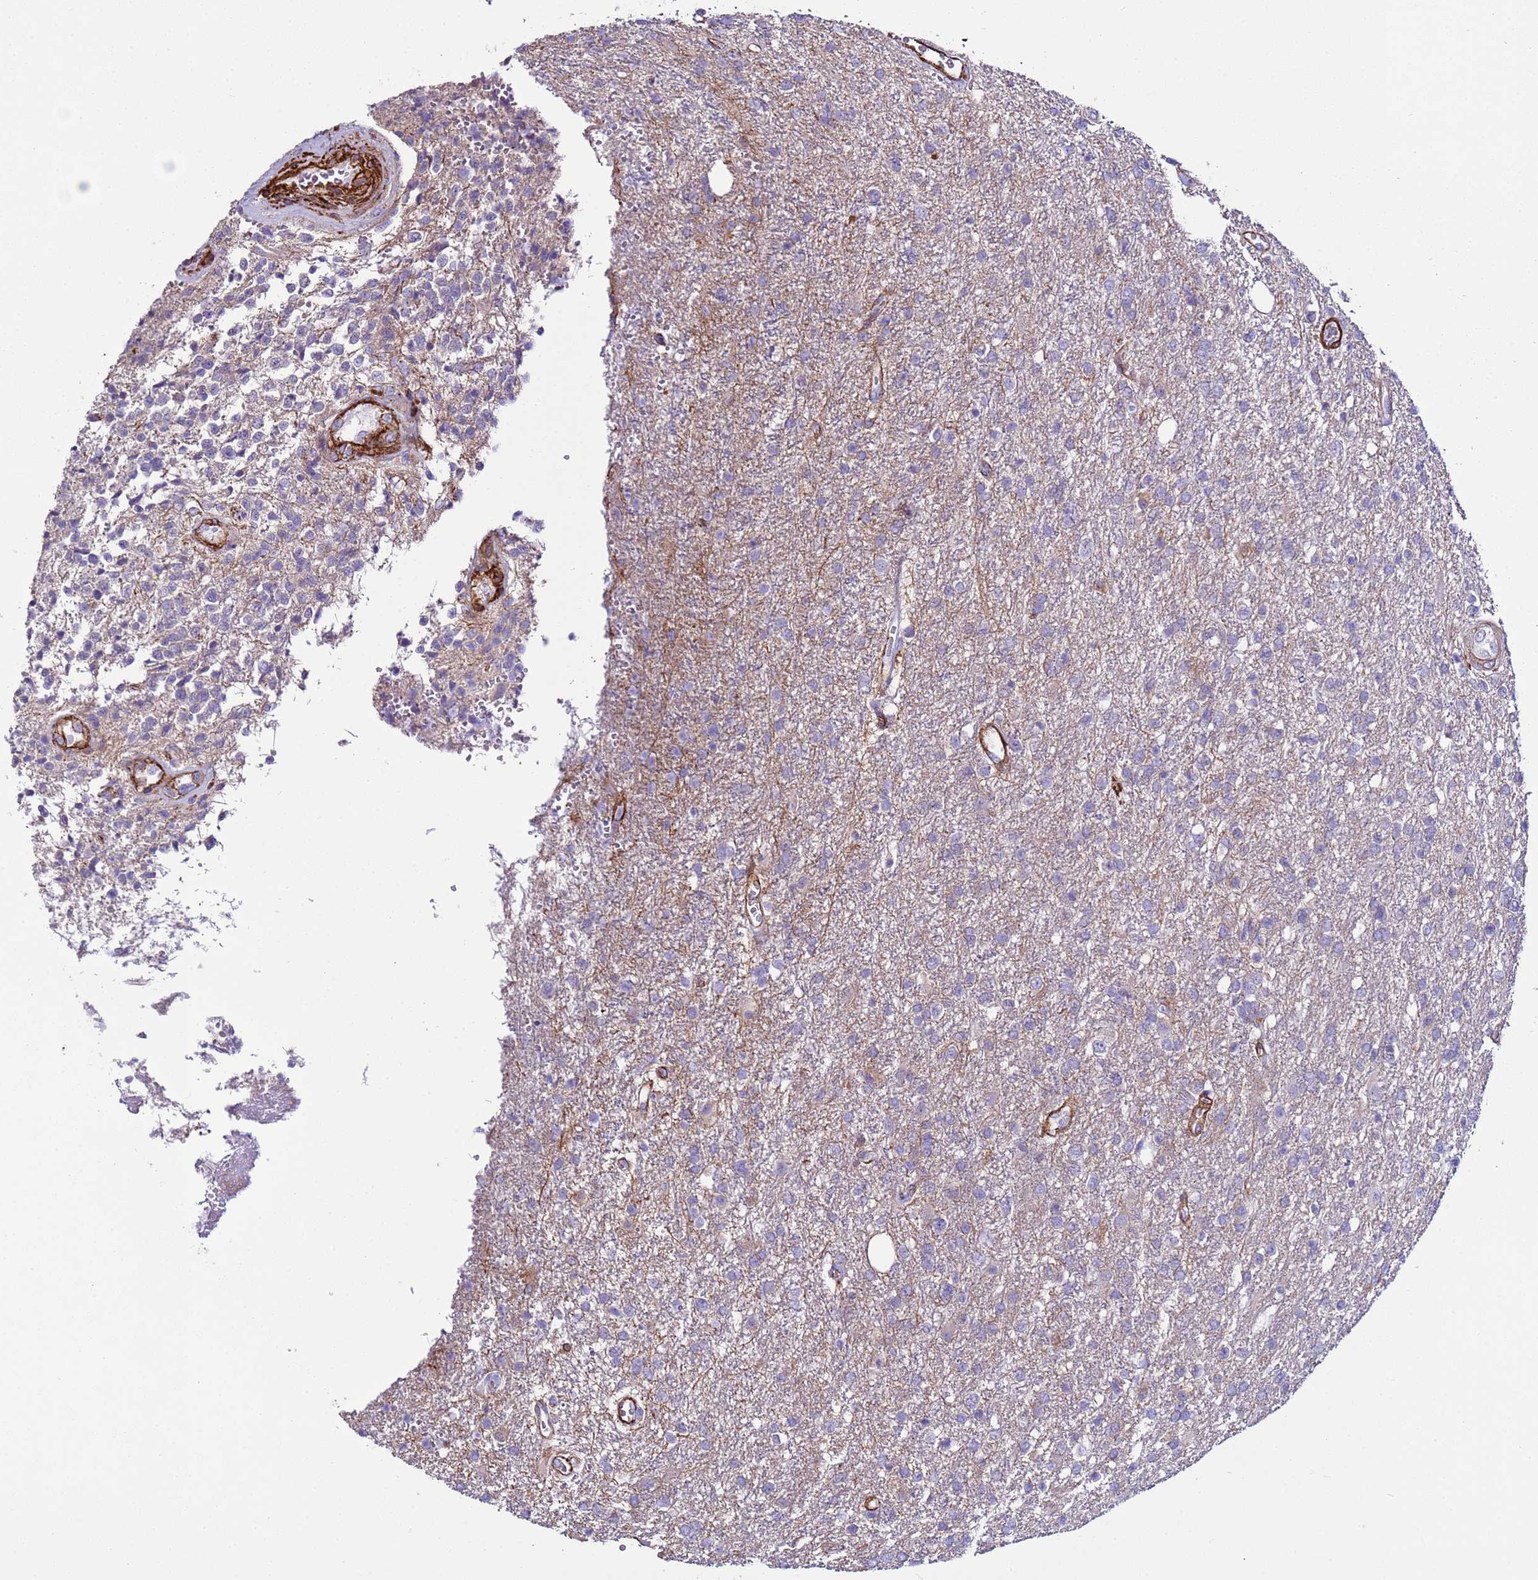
{"staining": {"intensity": "negative", "quantity": "none", "location": "none"}, "tissue": "glioma", "cell_type": "Tumor cells", "image_type": "cancer", "snomed": [{"axis": "morphology", "description": "Glioma, malignant, High grade"}, {"axis": "topography", "description": "Brain"}], "caption": "Immunohistochemistry (IHC) image of human glioma stained for a protein (brown), which reveals no positivity in tumor cells.", "gene": "RABL2B", "patient": {"sex": "male", "age": 56}}